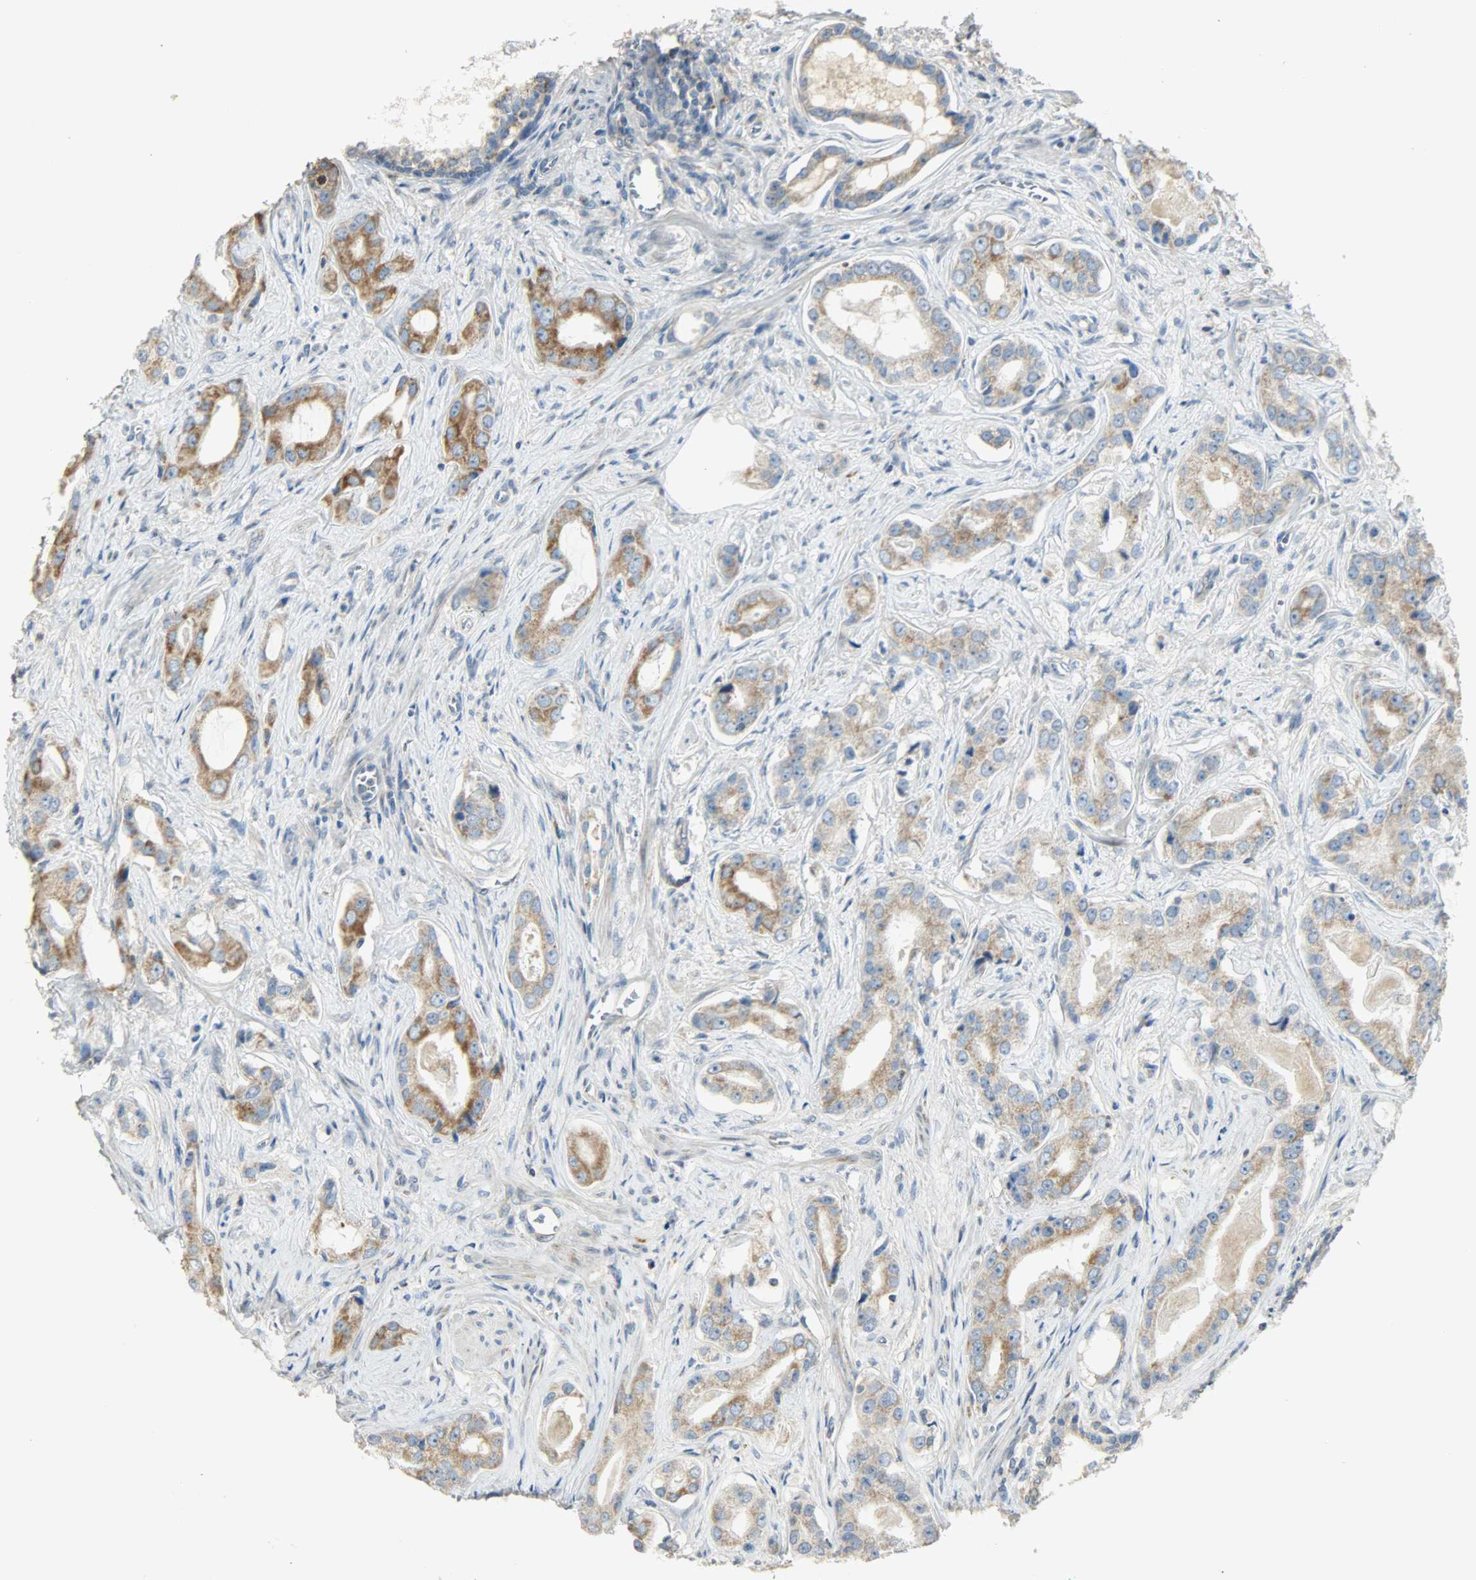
{"staining": {"intensity": "moderate", "quantity": ">75%", "location": "cytoplasmic/membranous"}, "tissue": "prostate cancer", "cell_type": "Tumor cells", "image_type": "cancer", "snomed": [{"axis": "morphology", "description": "Adenocarcinoma, Low grade"}, {"axis": "topography", "description": "Prostate"}], "caption": "Tumor cells reveal moderate cytoplasmic/membranous staining in approximately >75% of cells in adenocarcinoma (low-grade) (prostate). (brown staining indicates protein expression, while blue staining denotes nuclei).", "gene": "NNT", "patient": {"sex": "male", "age": 59}}